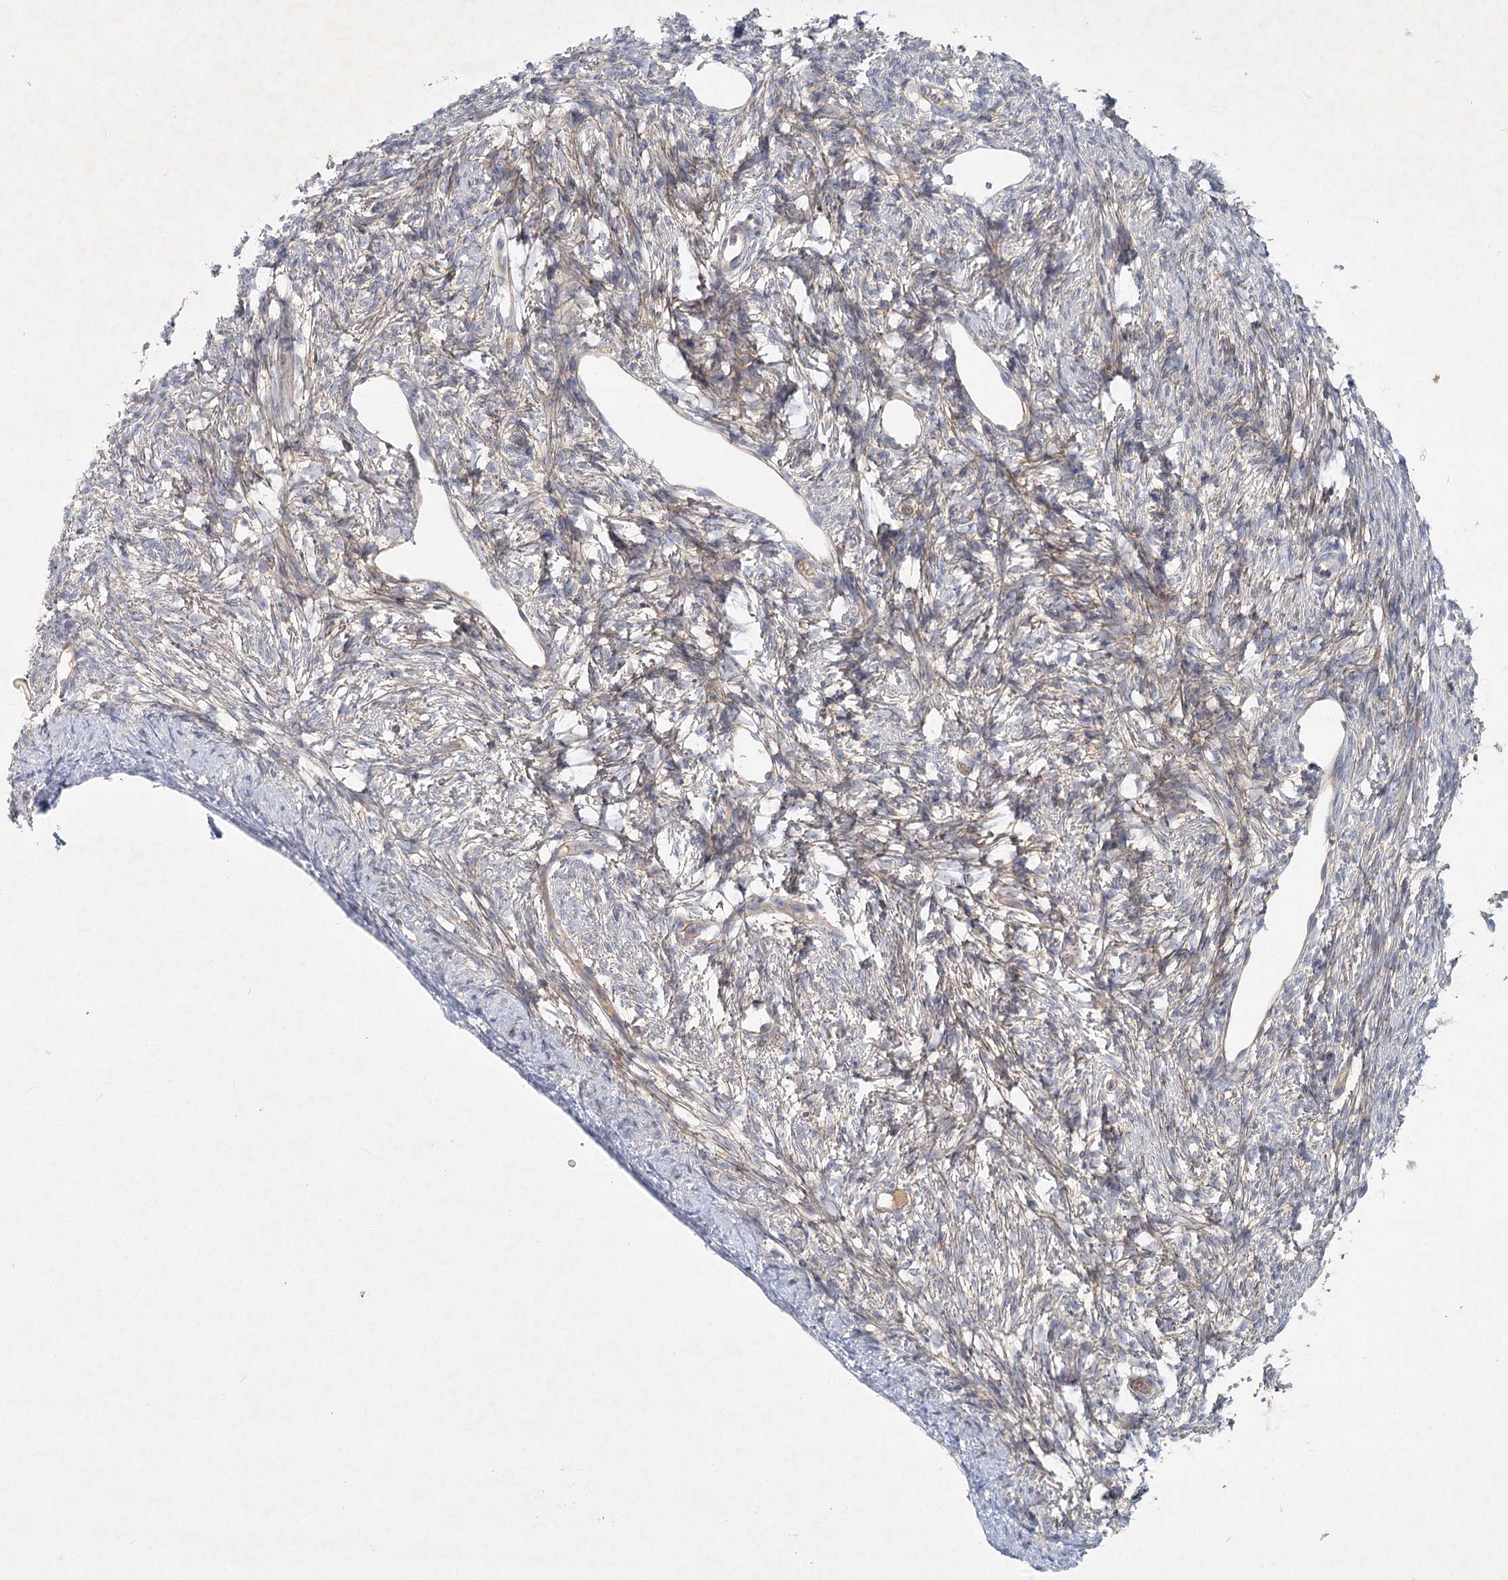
{"staining": {"intensity": "weak", "quantity": ">75%", "location": "cytoplasmic/membranous"}, "tissue": "ovary", "cell_type": "Follicle cells", "image_type": "normal", "snomed": [{"axis": "morphology", "description": "Normal tissue, NOS"}, {"axis": "topography", "description": "Ovary"}], "caption": "Ovary stained with immunohistochemistry (IHC) exhibits weak cytoplasmic/membranous staining in approximately >75% of follicle cells. The staining is performed using DAB (3,3'-diaminobenzidine) brown chromogen to label protein expression. The nuclei are counter-stained blue using hematoxylin.", "gene": "DNMBP", "patient": {"sex": "female", "age": 33}}